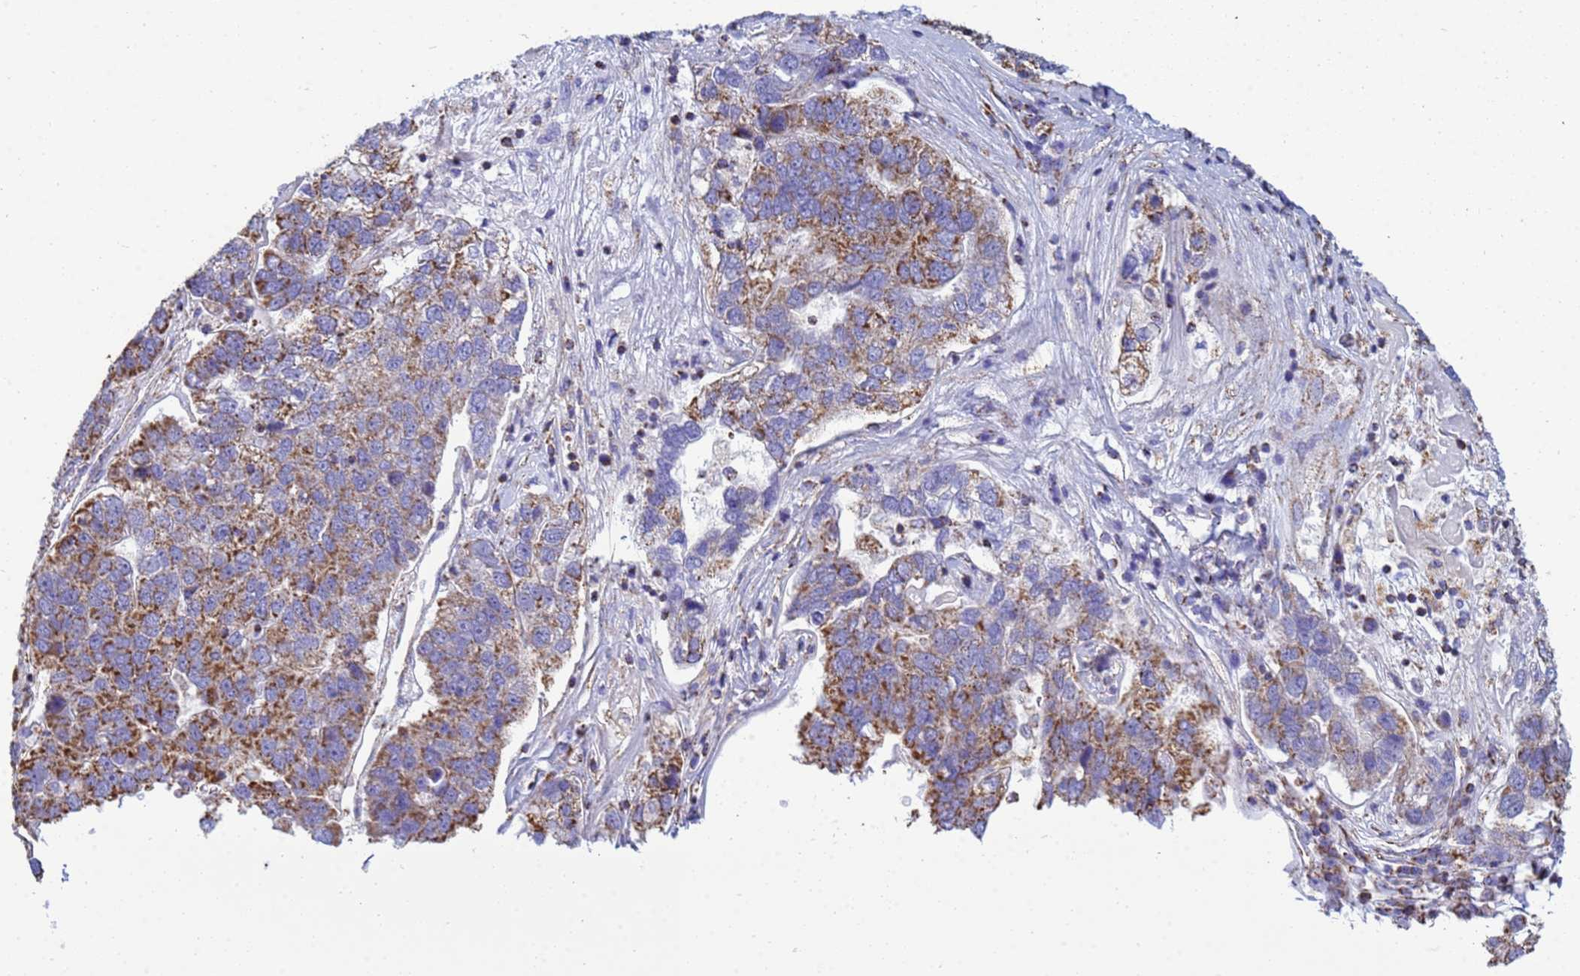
{"staining": {"intensity": "moderate", "quantity": "25%-75%", "location": "cytoplasmic/membranous"}, "tissue": "pancreatic cancer", "cell_type": "Tumor cells", "image_type": "cancer", "snomed": [{"axis": "morphology", "description": "Adenocarcinoma, NOS"}, {"axis": "topography", "description": "Pancreas"}], "caption": "The histopathology image reveals staining of pancreatic cancer (adenocarcinoma), revealing moderate cytoplasmic/membranous protein positivity (brown color) within tumor cells.", "gene": "COQ4", "patient": {"sex": "female", "age": 61}}